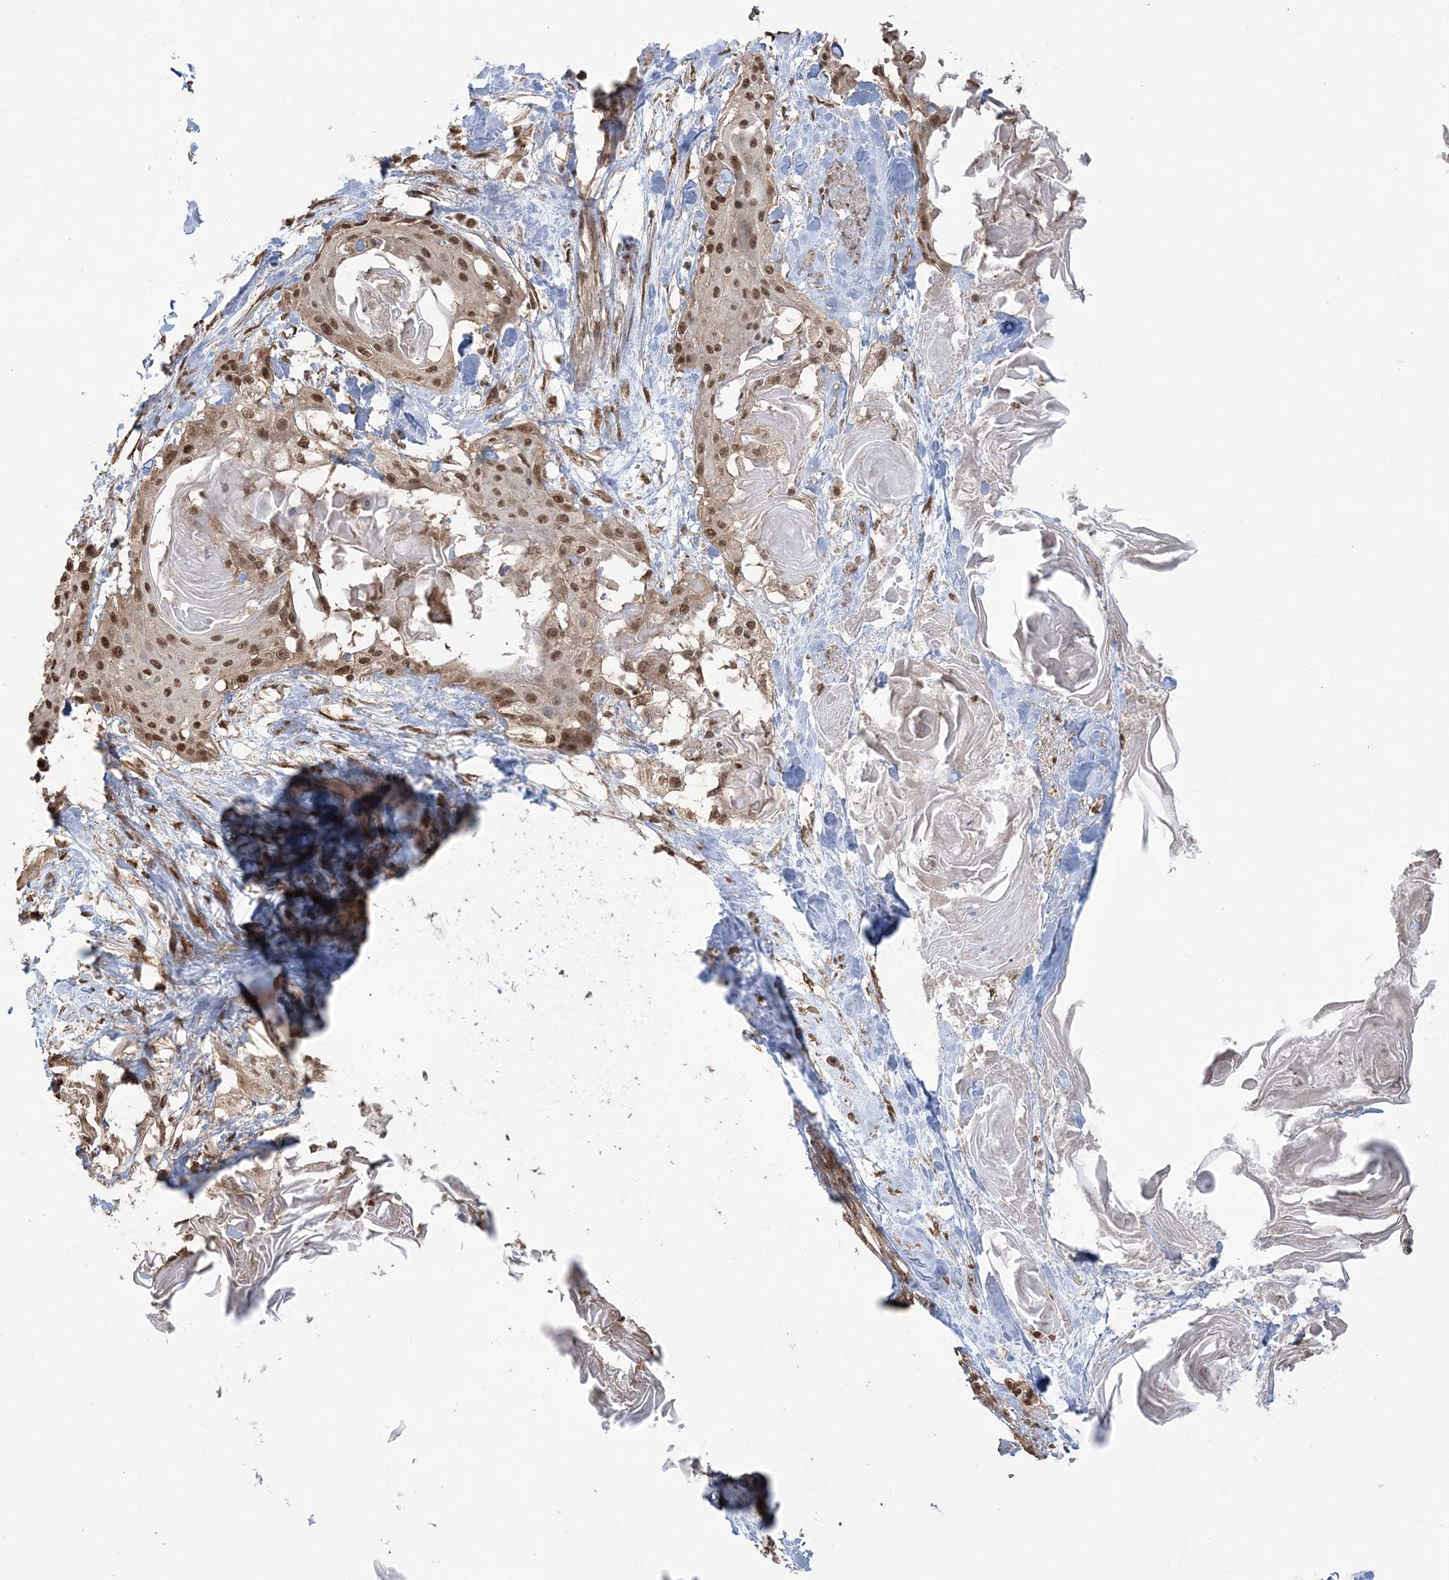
{"staining": {"intensity": "moderate", "quantity": ">75%", "location": "nuclear"}, "tissue": "cervical cancer", "cell_type": "Tumor cells", "image_type": "cancer", "snomed": [{"axis": "morphology", "description": "Squamous cell carcinoma, NOS"}, {"axis": "topography", "description": "Cervix"}], "caption": "The histopathology image shows staining of cervical squamous cell carcinoma, revealing moderate nuclear protein positivity (brown color) within tumor cells.", "gene": "ZNF839", "patient": {"sex": "female", "age": 57}}